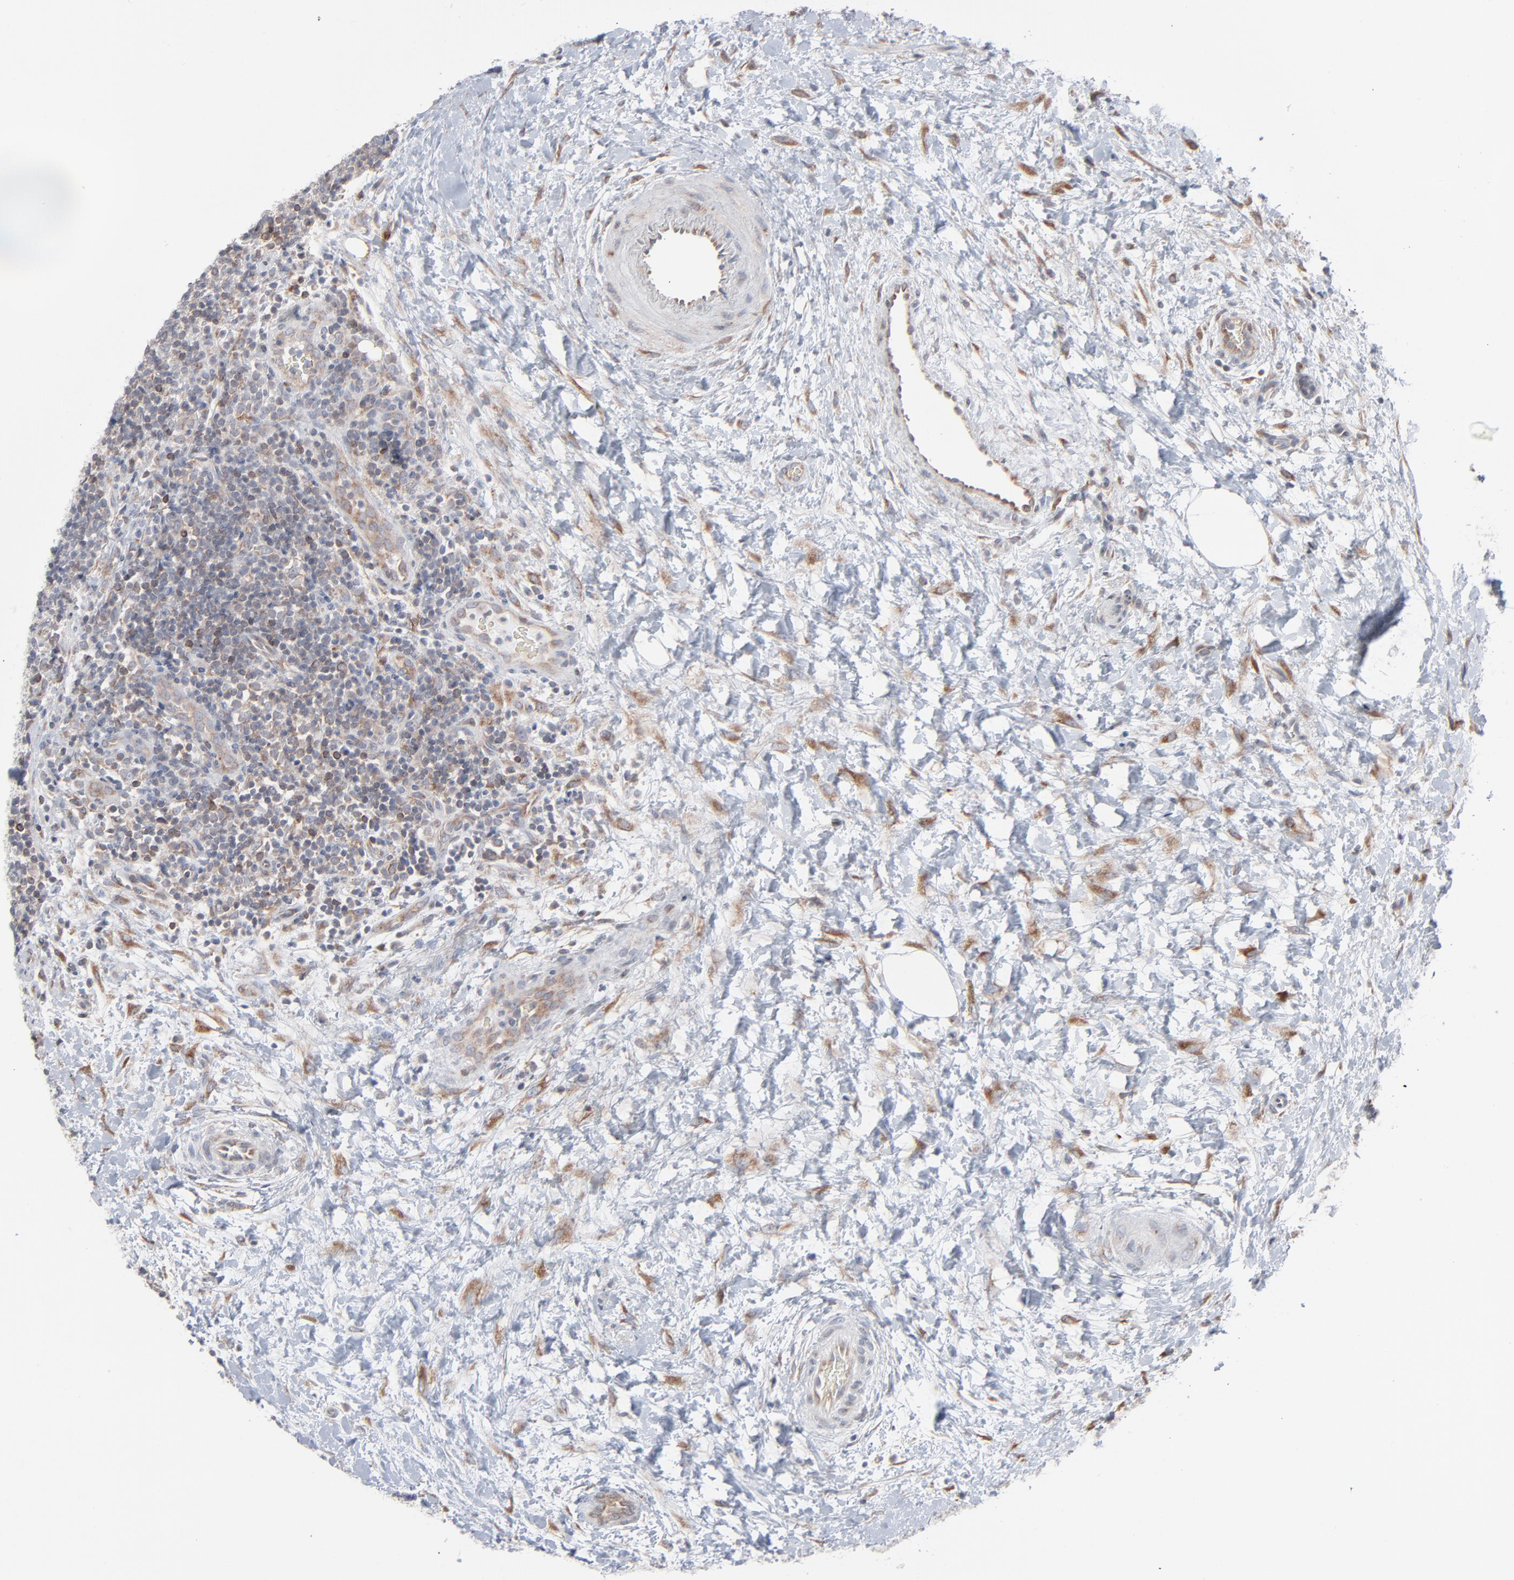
{"staining": {"intensity": "weak", "quantity": "25%-75%", "location": "cytoplasmic/membranous"}, "tissue": "lymphoma", "cell_type": "Tumor cells", "image_type": "cancer", "snomed": [{"axis": "morphology", "description": "Malignant lymphoma, non-Hodgkin's type, Low grade"}, {"axis": "topography", "description": "Lymph node"}], "caption": "This is a photomicrograph of immunohistochemistry staining of lymphoma, which shows weak positivity in the cytoplasmic/membranous of tumor cells.", "gene": "KDSR", "patient": {"sex": "female", "age": 76}}